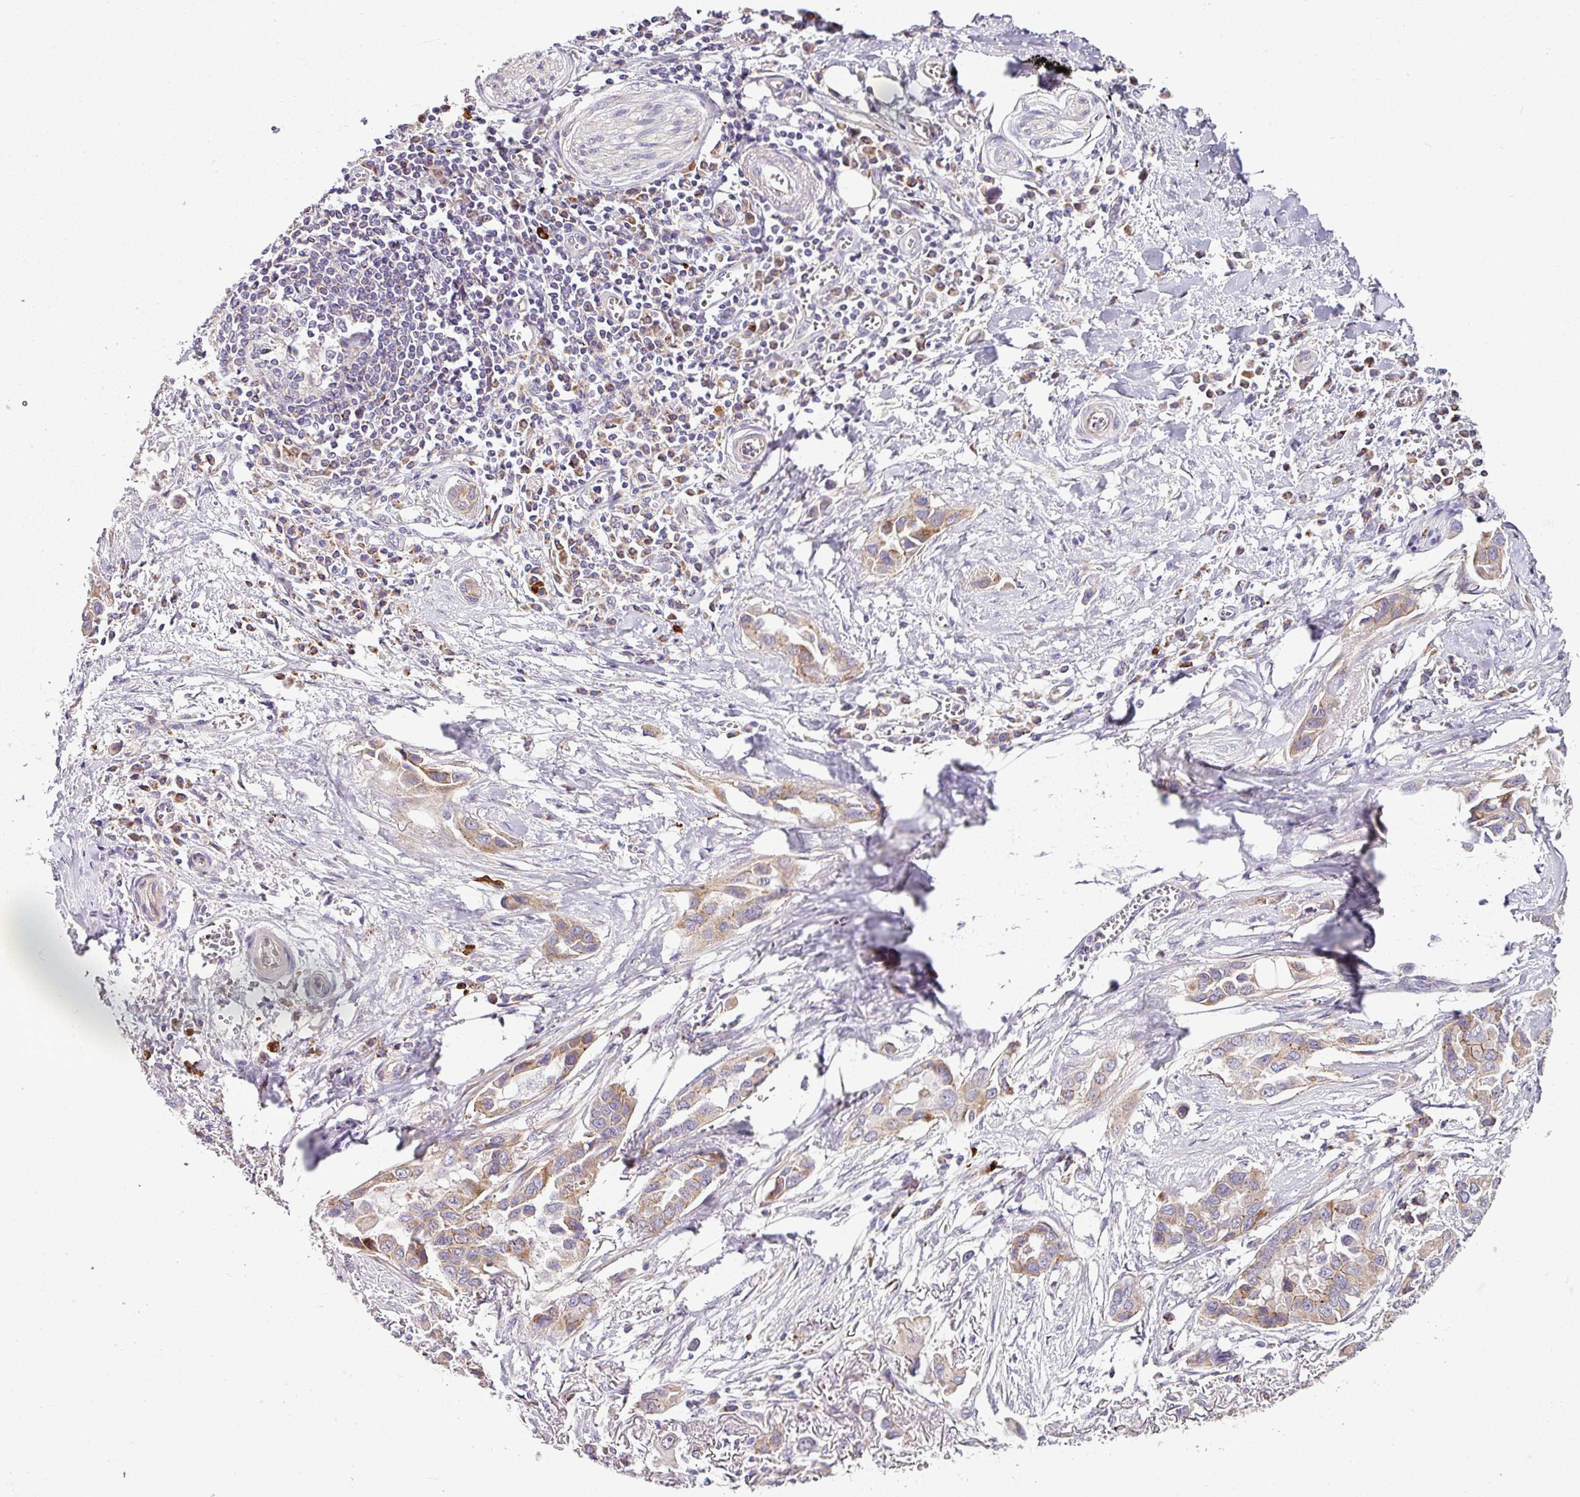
{"staining": {"intensity": "moderate", "quantity": ">75%", "location": "cytoplasmic/membranous"}, "tissue": "lung cancer", "cell_type": "Tumor cells", "image_type": "cancer", "snomed": [{"axis": "morphology", "description": "Adenocarcinoma, NOS"}, {"axis": "topography", "description": "Lung"}], "caption": "A brown stain shows moderate cytoplasmic/membranous staining of a protein in human lung cancer (adenocarcinoma) tumor cells.", "gene": "GAN", "patient": {"sex": "female", "age": 76}}